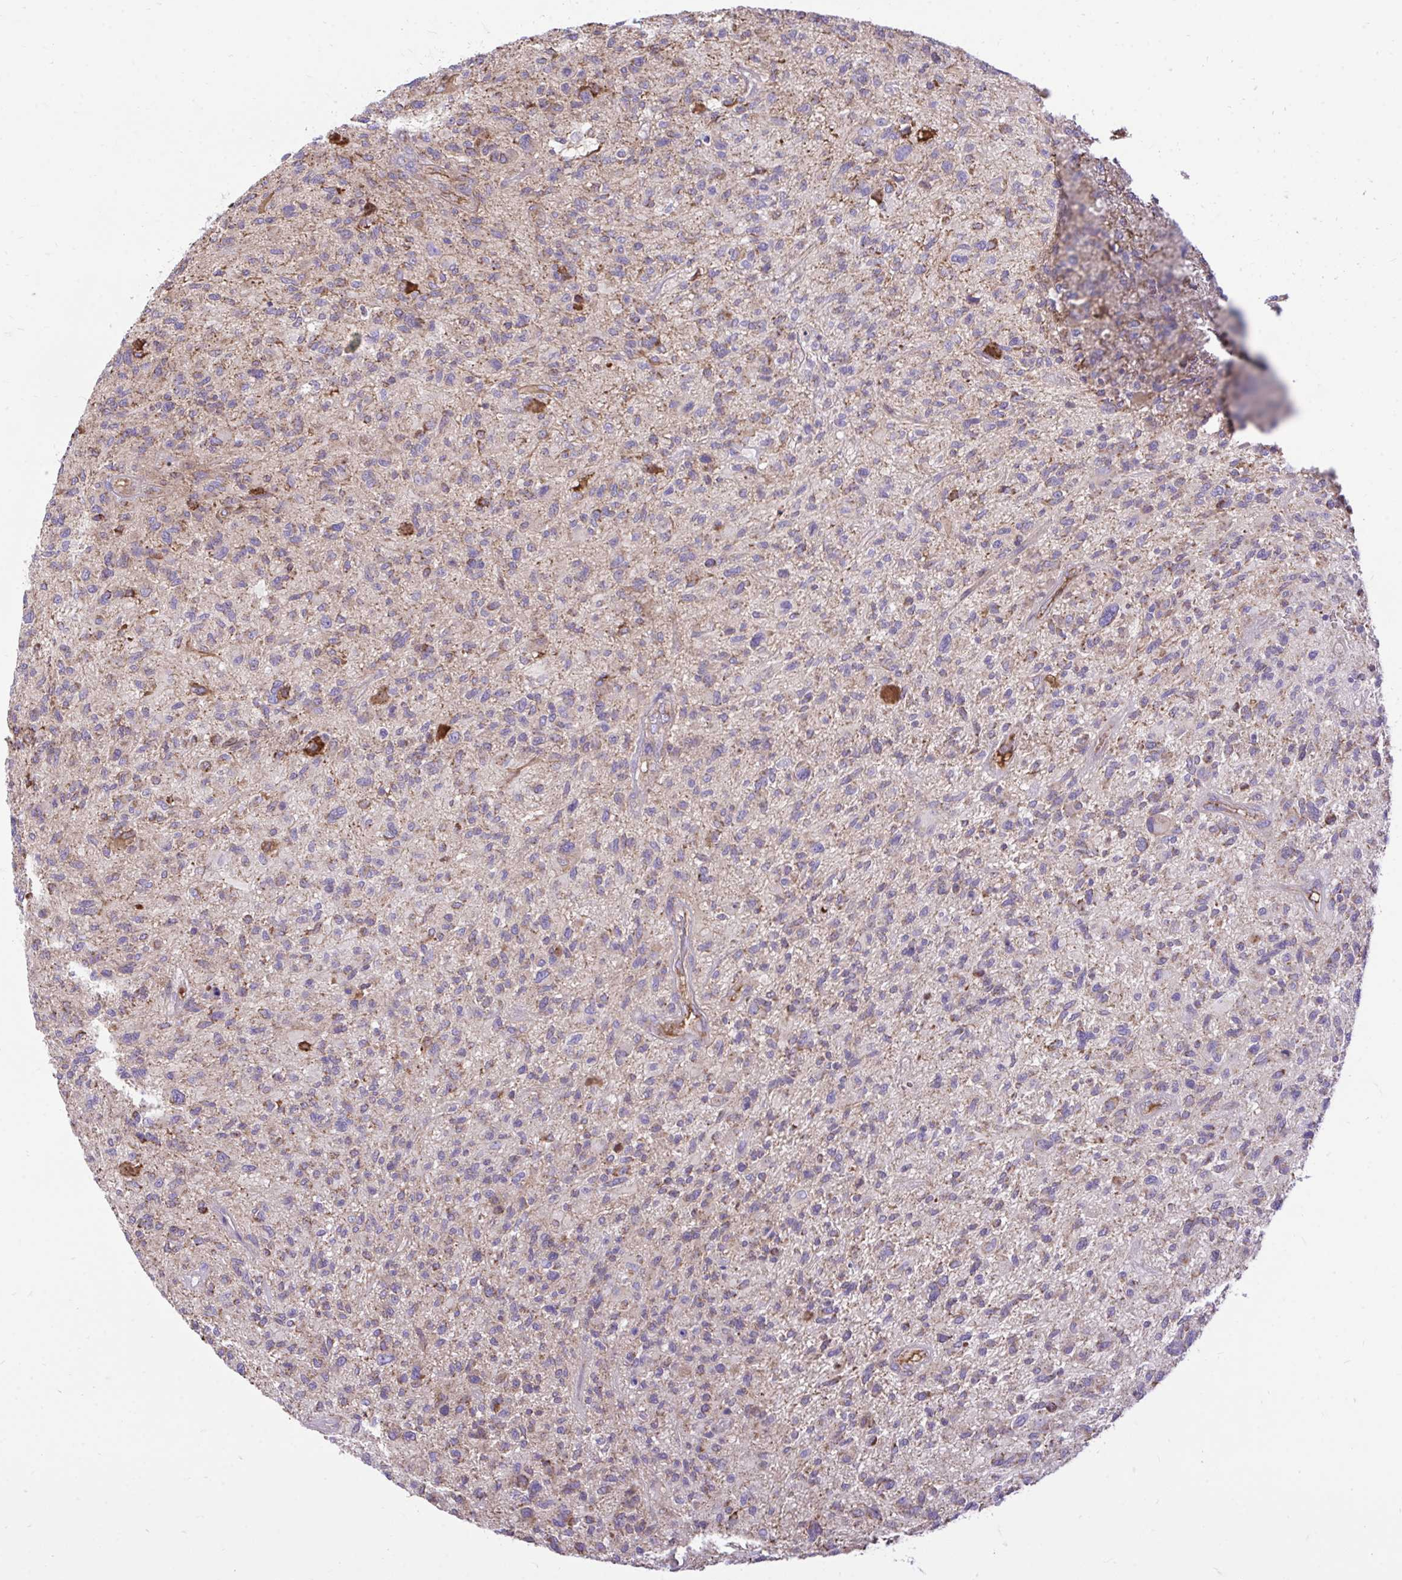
{"staining": {"intensity": "moderate", "quantity": "25%-75%", "location": "cytoplasmic/membranous"}, "tissue": "glioma", "cell_type": "Tumor cells", "image_type": "cancer", "snomed": [{"axis": "morphology", "description": "Glioma, malignant, High grade"}, {"axis": "topography", "description": "Brain"}], "caption": "Immunohistochemistry (IHC) (DAB) staining of glioma demonstrates moderate cytoplasmic/membranous protein expression in about 25%-75% of tumor cells.", "gene": "ATP13A2", "patient": {"sex": "male", "age": 47}}